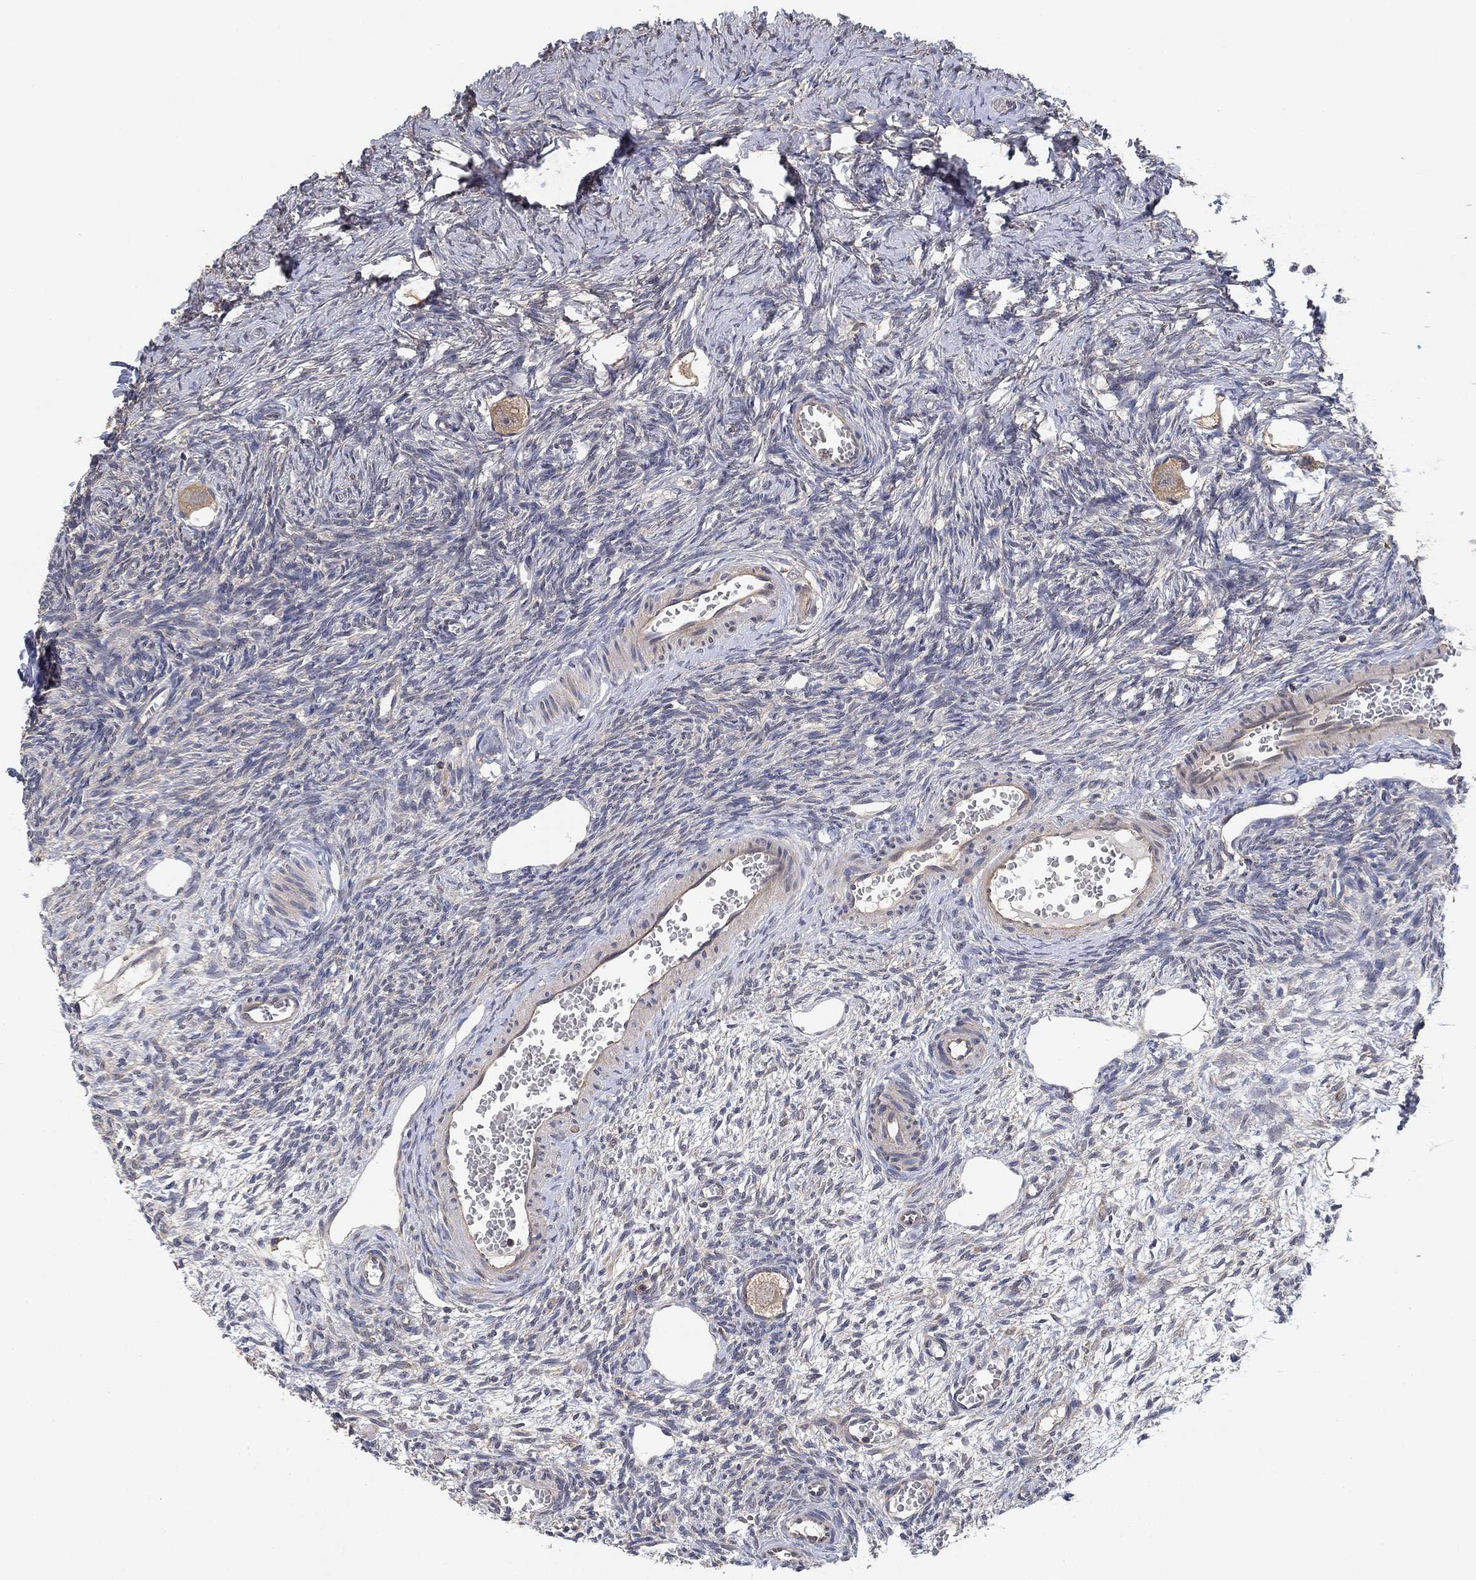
{"staining": {"intensity": "weak", "quantity": "25%-75%", "location": "cytoplasmic/membranous"}, "tissue": "ovary", "cell_type": "Follicle cells", "image_type": "normal", "snomed": [{"axis": "morphology", "description": "Normal tissue, NOS"}, {"axis": "topography", "description": "Ovary"}], "caption": "This image exhibits benign ovary stained with IHC to label a protein in brown. The cytoplasmic/membranous of follicle cells show weak positivity for the protein. Nuclei are counter-stained blue.", "gene": "CCDC43", "patient": {"sex": "female", "age": 27}}